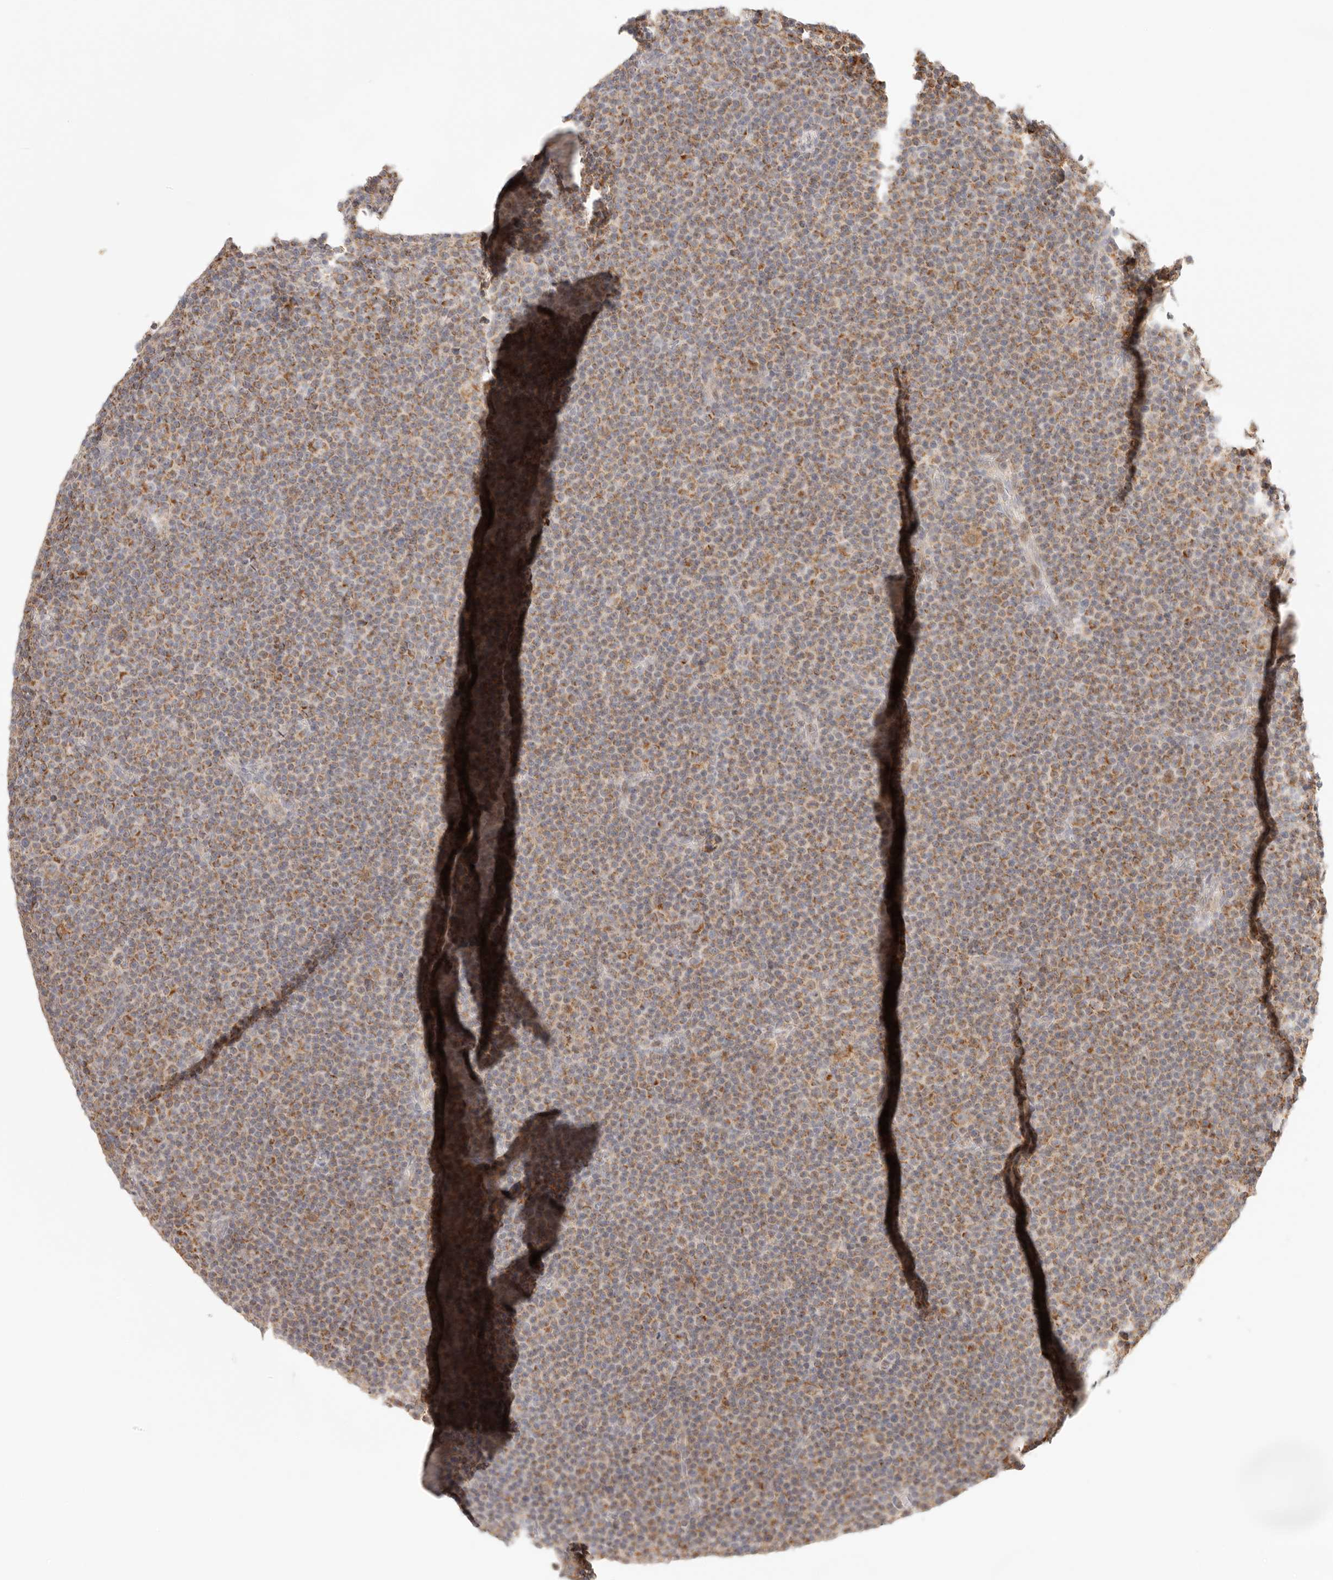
{"staining": {"intensity": "moderate", "quantity": ">75%", "location": "cytoplasmic/membranous"}, "tissue": "lymphoma", "cell_type": "Tumor cells", "image_type": "cancer", "snomed": [{"axis": "morphology", "description": "Malignant lymphoma, non-Hodgkin's type, Low grade"}, {"axis": "topography", "description": "Lymph node"}], "caption": "Immunohistochemistry (DAB) staining of human lymphoma displays moderate cytoplasmic/membranous protein positivity in approximately >75% of tumor cells.", "gene": "COA6", "patient": {"sex": "female", "age": 67}}